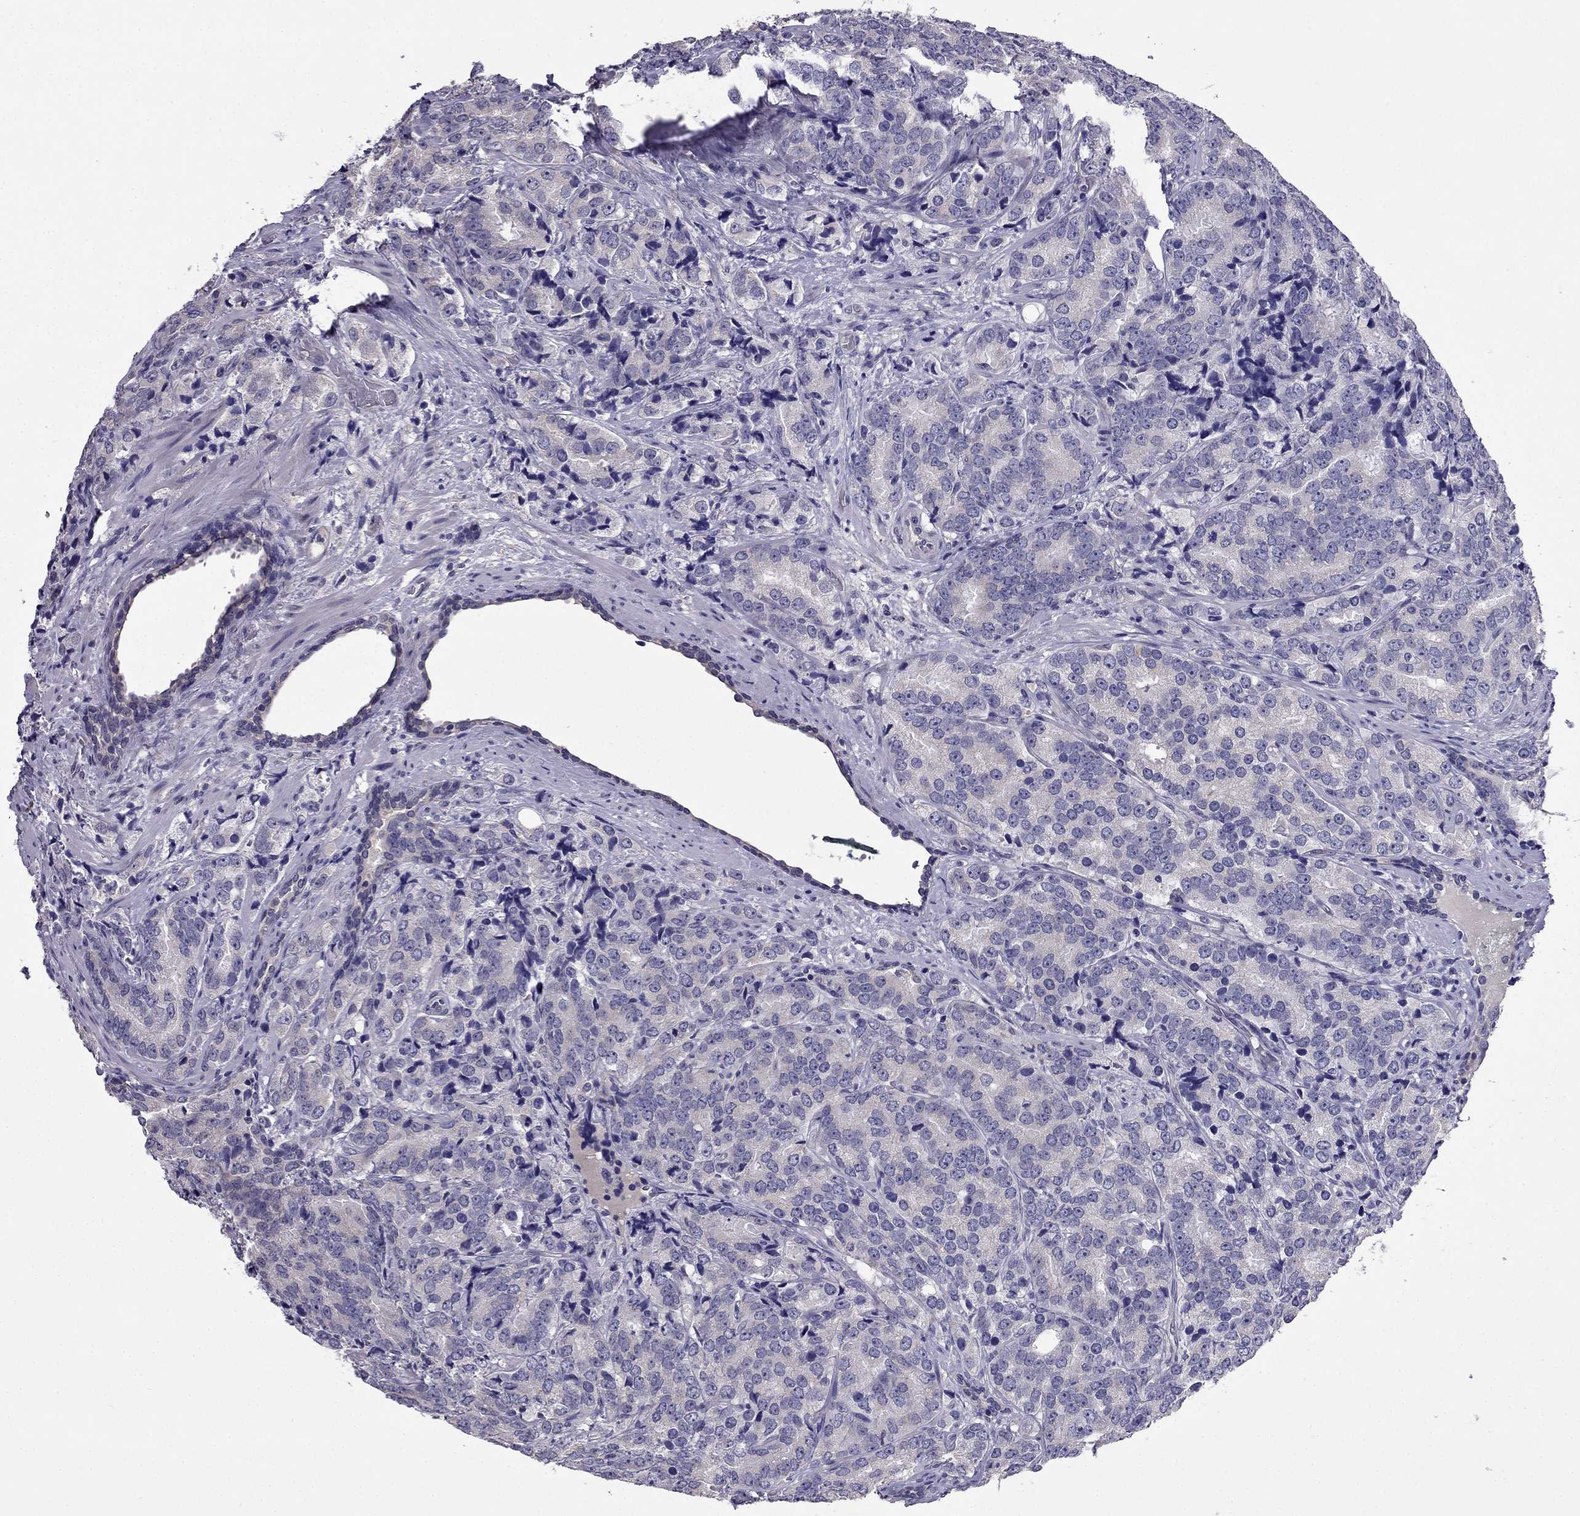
{"staining": {"intensity": "negative", "quantity": "none", "location": "none"}, "tissue": "prostate cancer", "cell_type": "Tumor cells", "image_type": "cancer", "snomed": [{"axis": "morphology", "description": "Adenocarcinoma, NOS"}, {"axis": "topography", "description": "Prostate"}], "caption": "Protein analysis of adenocarcinoma (prostate) exhibits no significant staining in tumor cells. (Stains: DAB (3,3'-diaminobenzidine) immunohistochemistry (IHC) with hematoxylin counter stain, Microscopy: brightfield microscopy at high magnification).", "gene": "SCNN1D", "patient": {"sex": "male", "age": 71}}